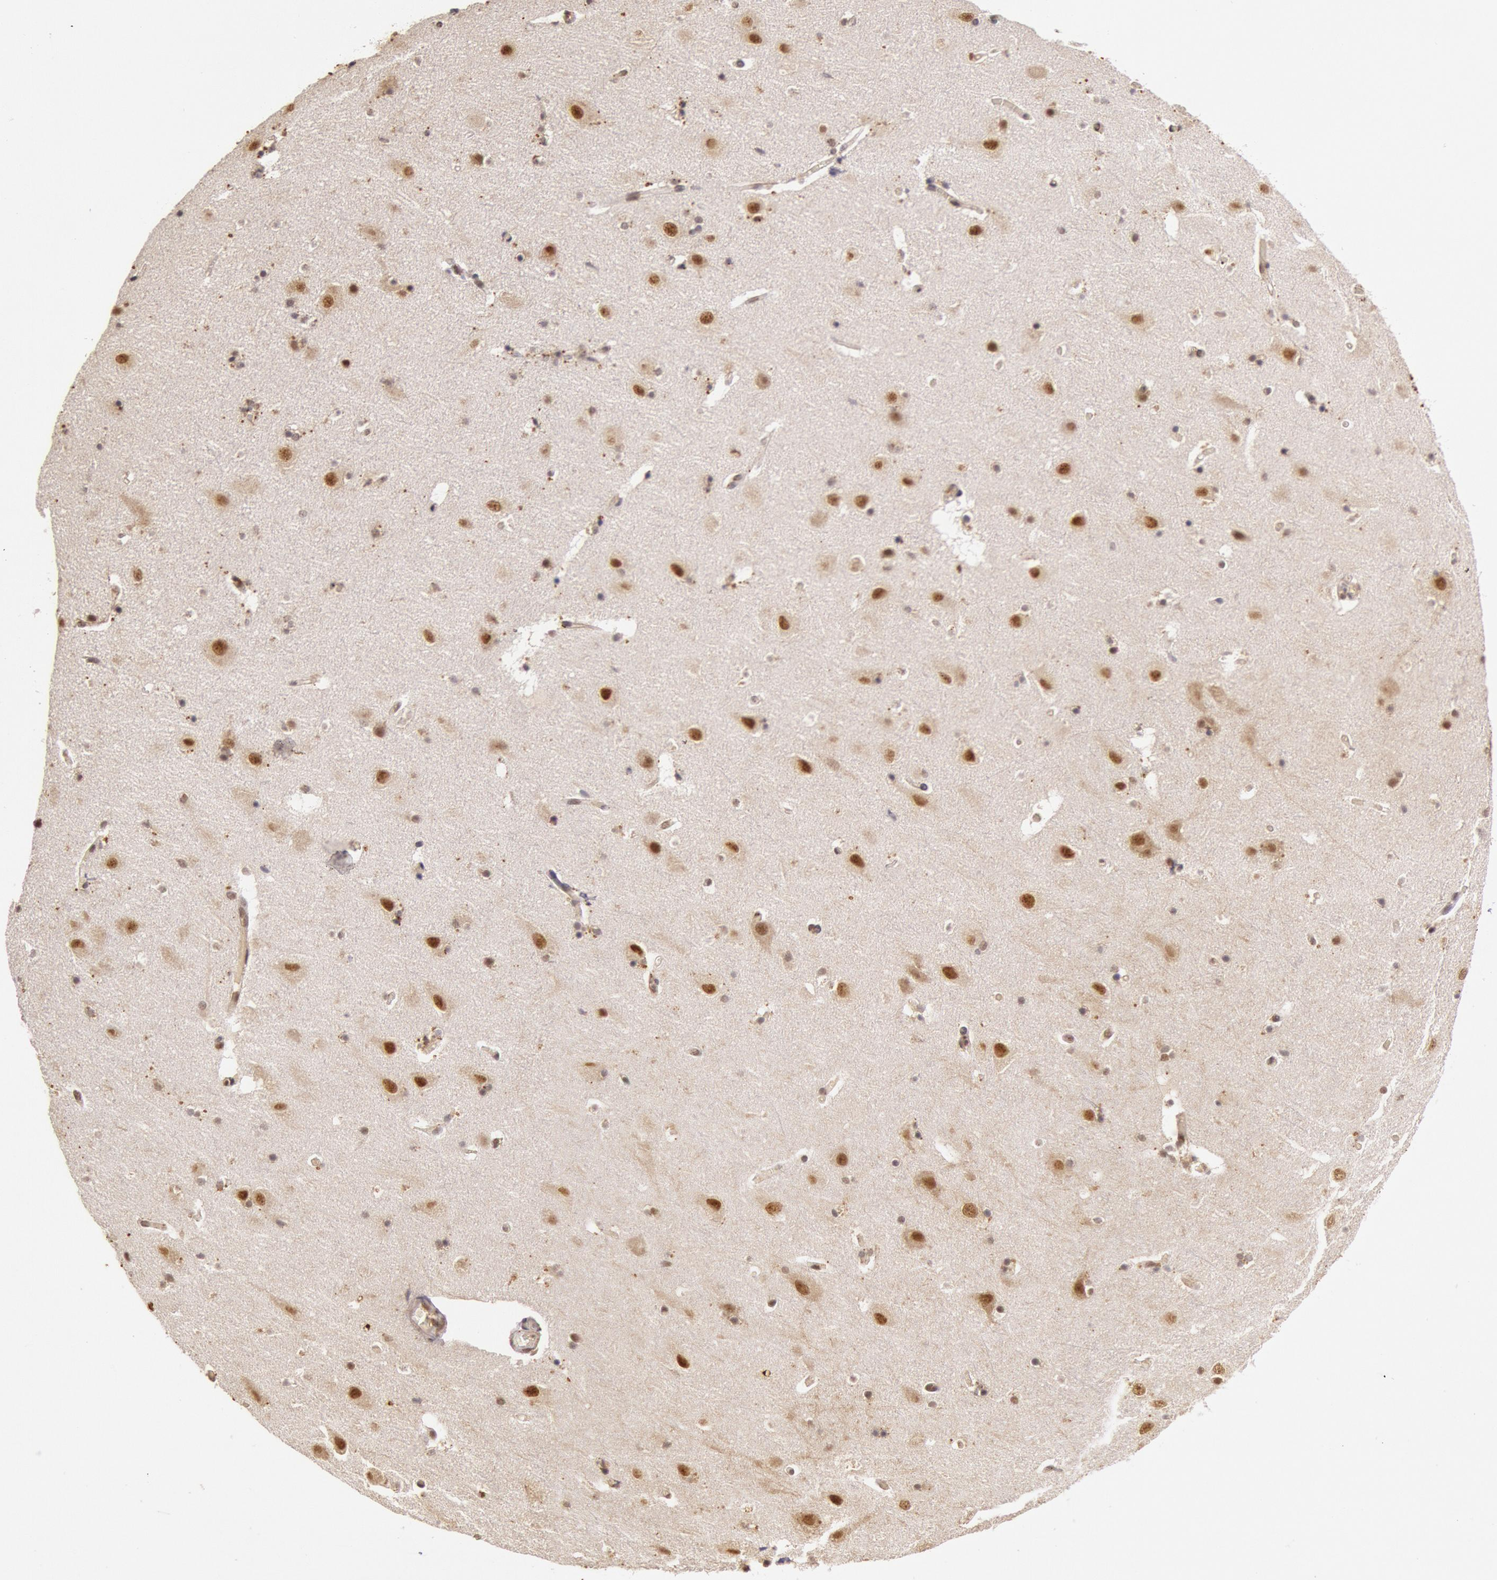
{"staining": {"intensity": "weak", "quantity": "25%-75%", "location": "nuclear"}, "tissue": "hippocampus", "cell_type": "Glial cells", "image_type": "normal", "snomed": [{"axis": "morphology", "description": "Normal tissue, NOS"}, {"axis": "topography", "description": "Hippocampus"}], "caption": "Glial cells exhibit weak nuclear expression in approximately 25%-75% of cells in unremarkable hippocampus.", "gene": "LIG4", "patient": {"sex": "male", "age": 45}}